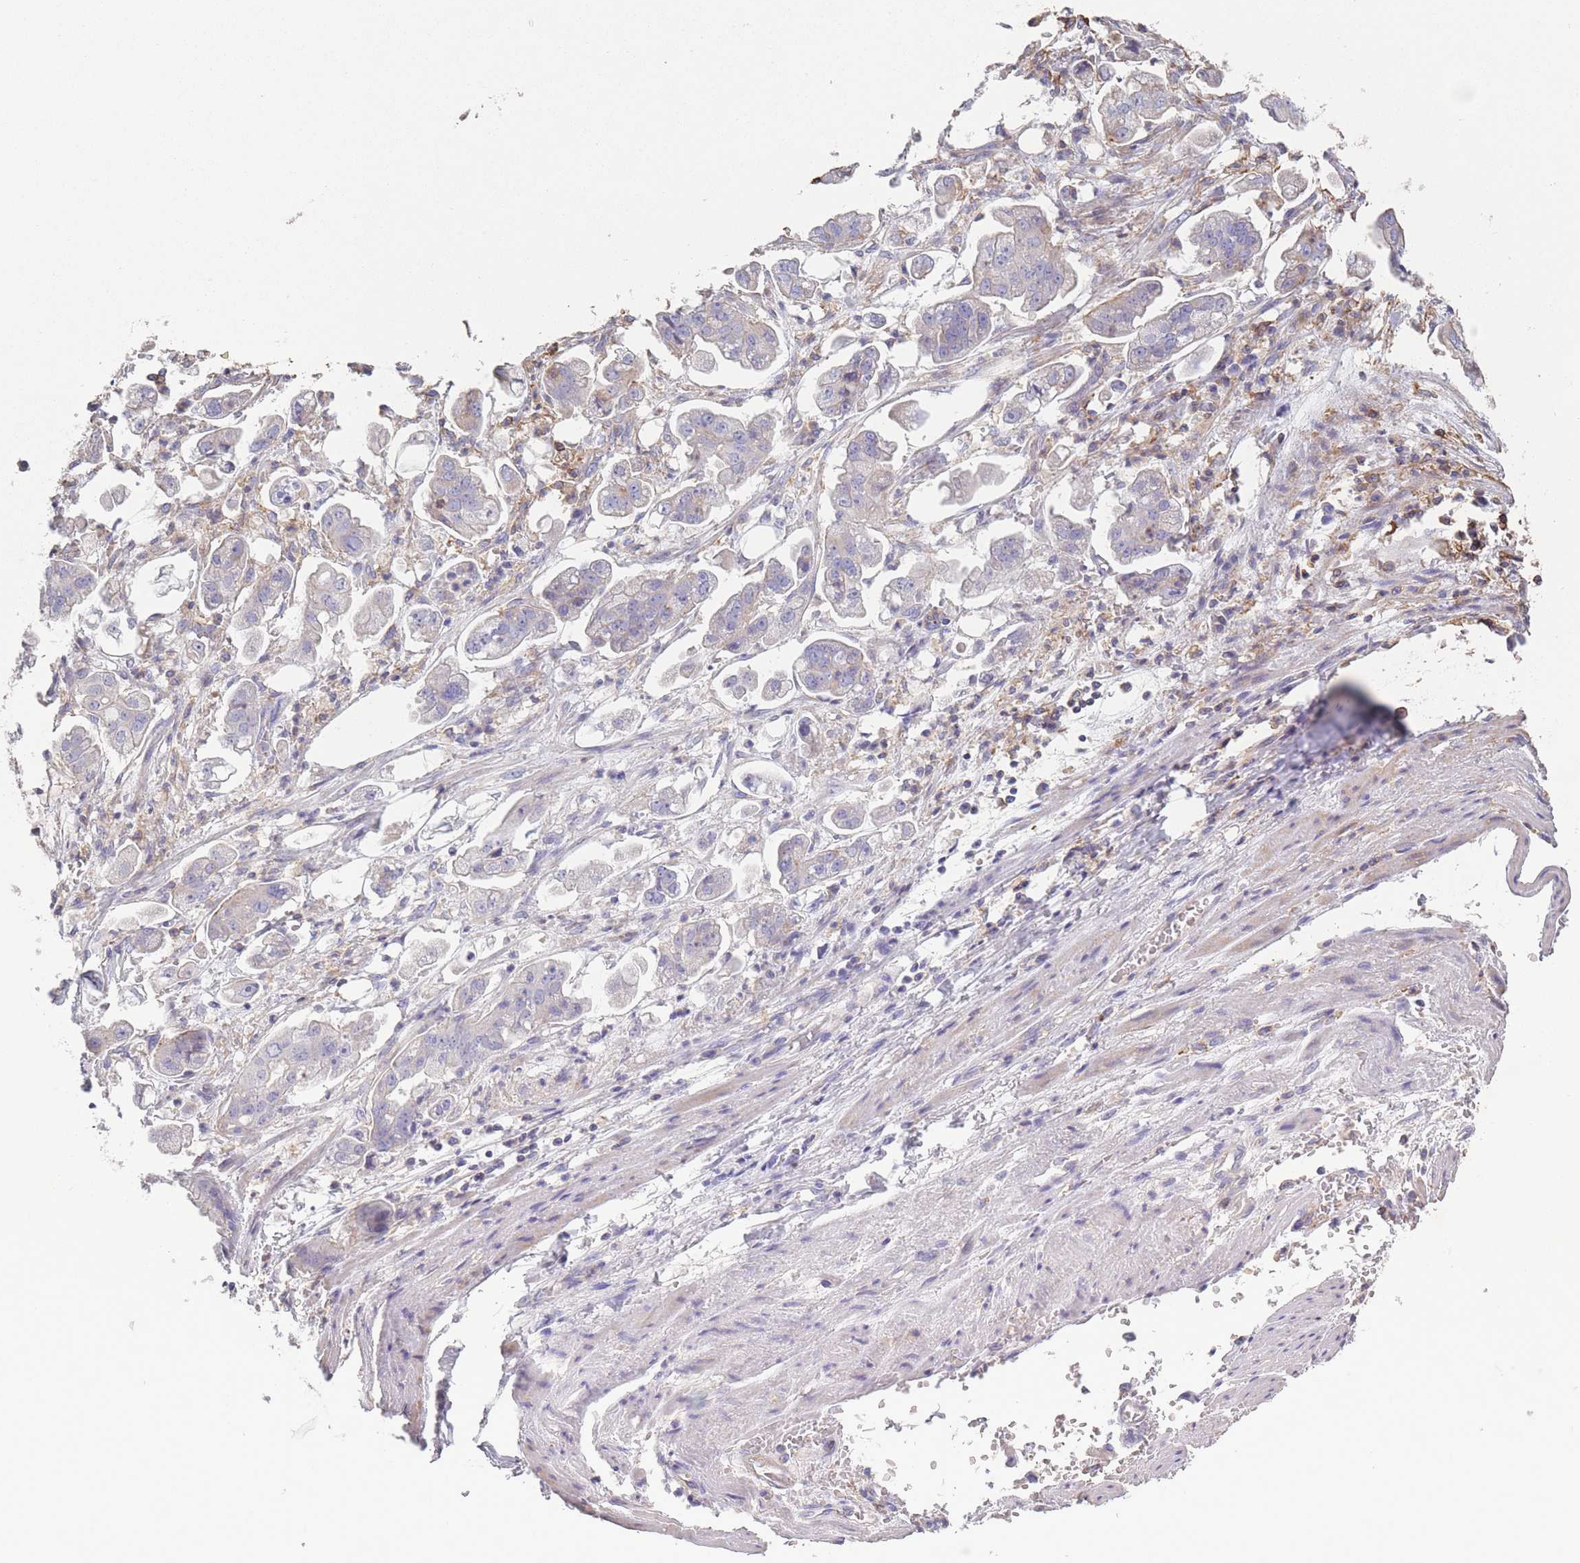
{"staining": {"intensity": "negative", "quantity": "none", "location": "none"}, "tissue": "stomach cancer", "cell_type": "Tumor cells", "image_type": "cancer", "snomed": [{"axis": "morphology", "description": "Adenocarcinoma, NOS"}, {"axis": "topography", "description": "Stomach"}], "caption": "This is a histopathology image of immunohistochemistry (IHC) staining of adenocarcinoma (stomach), which shows no expression in tumor cells. The staining was performed using DAB (3,3'-diaminobenzidine) to visualize the protein expression in brown, while the nuclei were stained in blue with hematoxylin (Magnification: 20x).", "gene": "SCCPDH", "patient": {"sex": "male", "age": 62}}